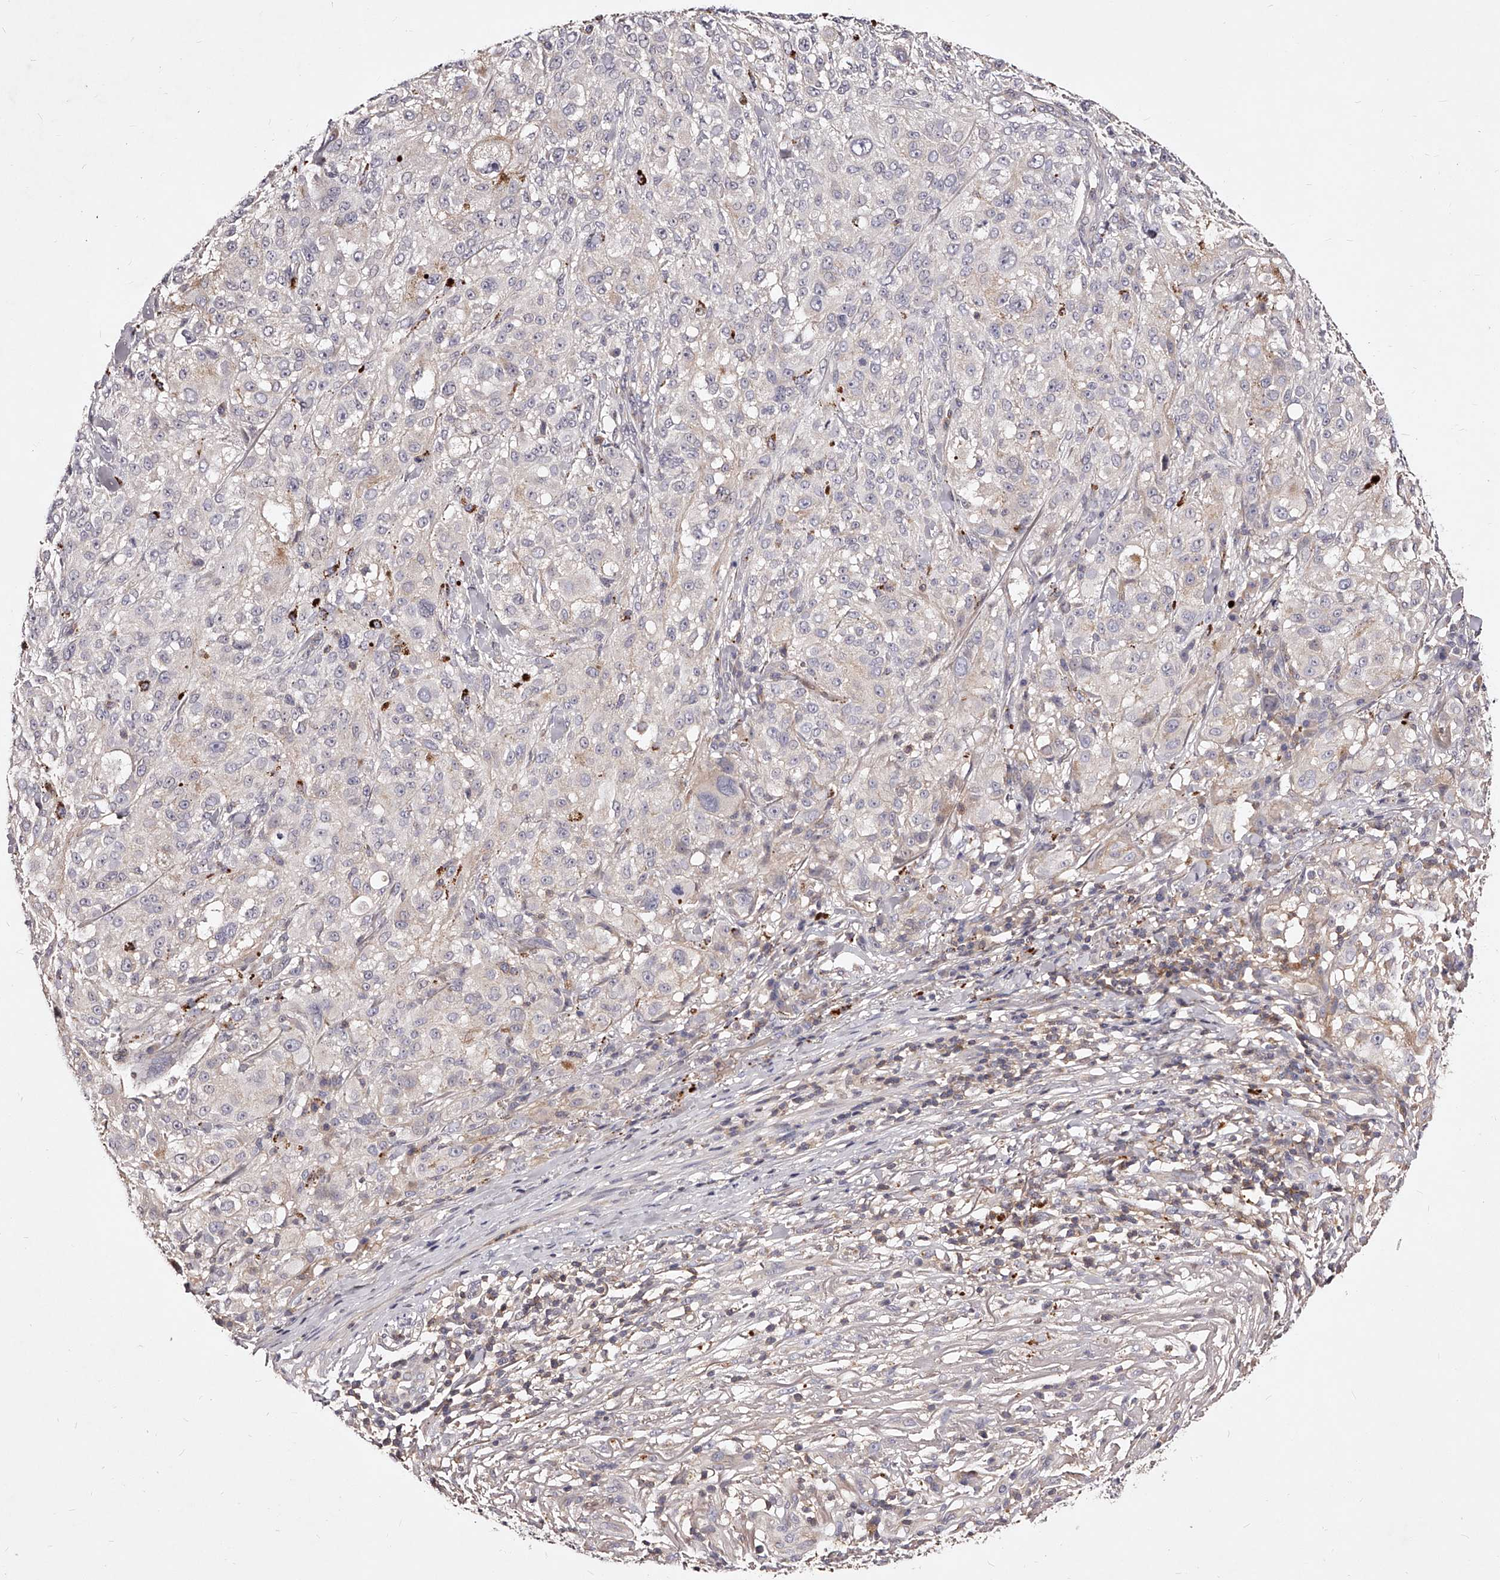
{"staining": {"intensity": "negative", "quantity": "none", "location": "none"}, "tissue": "melanoma", "cell_type": "Tumor cells", "image_type": "cancer", "snomed": [{"axis": "morphology", "description": "Necrosis, NOS"}, {"axis": "morphology", "description": "Malignant melanoma, NOS"}, {"axis": "topography", "description": "Skin"}], "caption": "A micrograph of melanoma stained for a protein shows no brown staining in tumor cells. (Stains: DAB (3,3'-diaminobenzidine) IHC with hematoxylin counter stain, Microscopy: brightfield microscopy at high magnification).", "gene": "PHACTR1", "patient": {"sex": "female", "age": 87}}